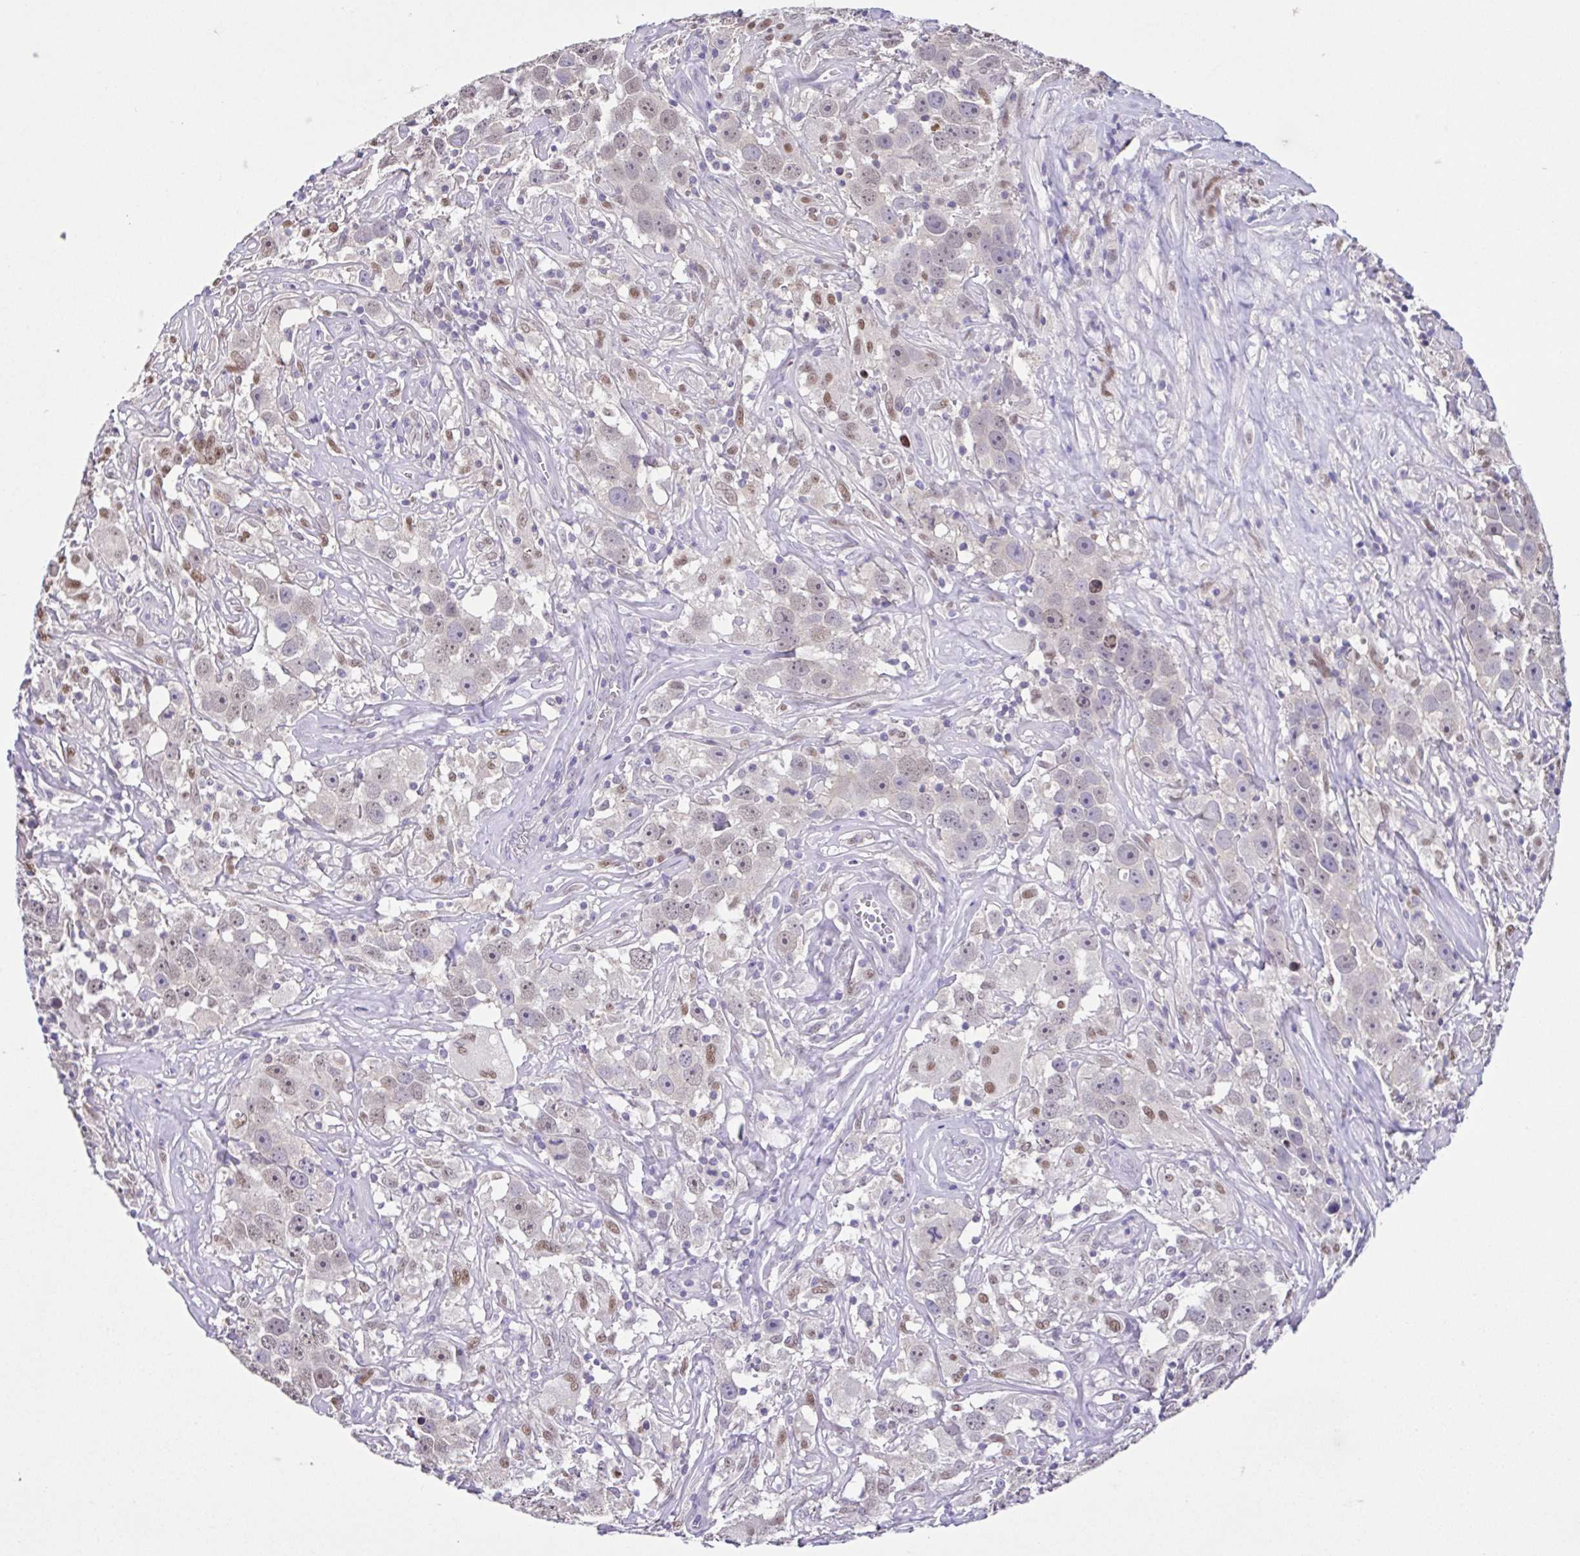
{"staining": {"intensity": "weak", "quantity": "25%-75%", "location": "nuclear"}, "tissue": "testis cancer", "cell_type": "Tumor cells", "image_type": "cancer", "snomed": [{"axis": "morphology", "description": "Seminoma, NOS"}, {"axis": "topography", "description": "Testis"}], "caption": "There is low levels of weak nuclear staining in tumor cells of seminoma (testis), as demonstrated by immunohistochemical staining (brown color).", "gene": "ACTRT3", "patient": {"sex": "male", "age": 49}}